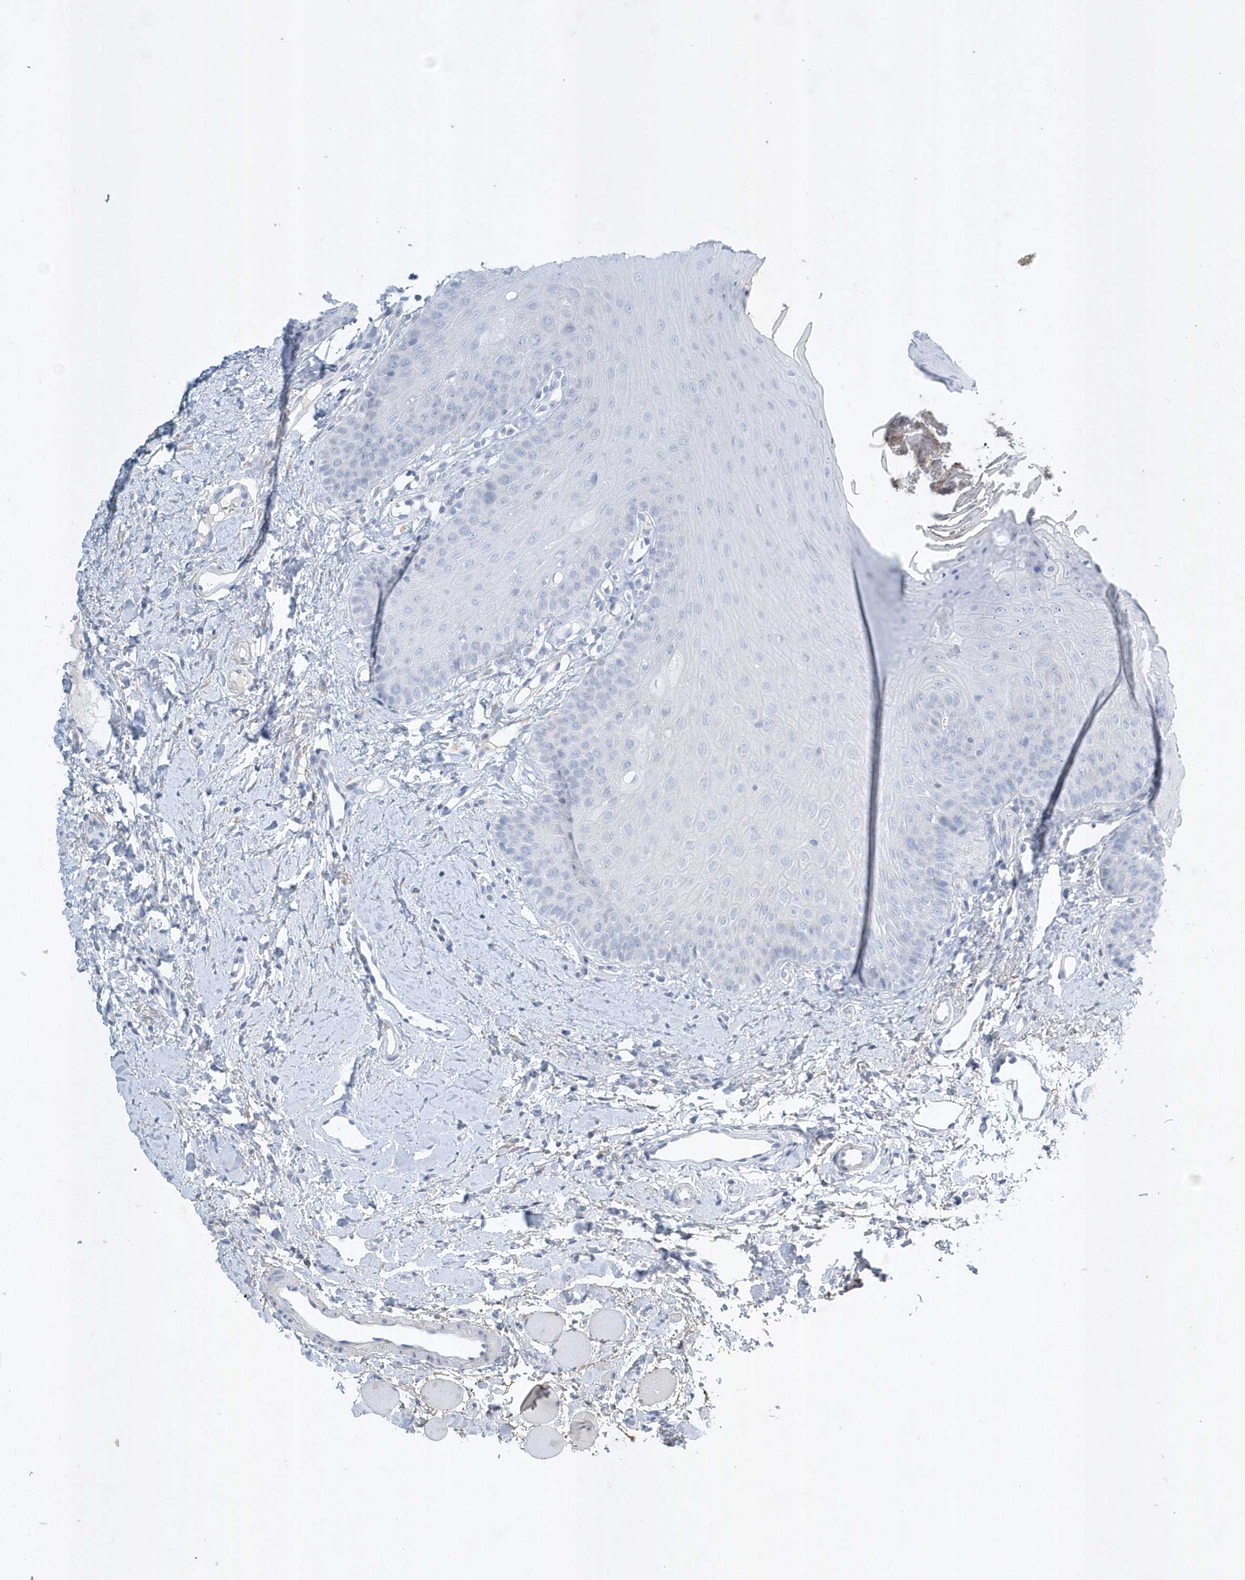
{"staining": {"intensity": "negative", "quantity": "none", "location": "none"}, "tissue": "oral mucosa", "cell_type": "Squamous epithelial cells", "image_type": "normal", "snomed": [{"axis": "morphology", "description": "Normal tissue, NOS"}, {"axis": "topography", "description": "Oral tissue"}], "caption": "Squamous epithelial cells show no significant expression in benign oral mucosa. (Stains: DAB (3,3'-diaminobenzidine) IHC with hematoxylin counter stain, Microscopy: brightfield microscopy at high magnification).", "gene": "SPATA18", "patient": {"sex": "female", "age": 68}}